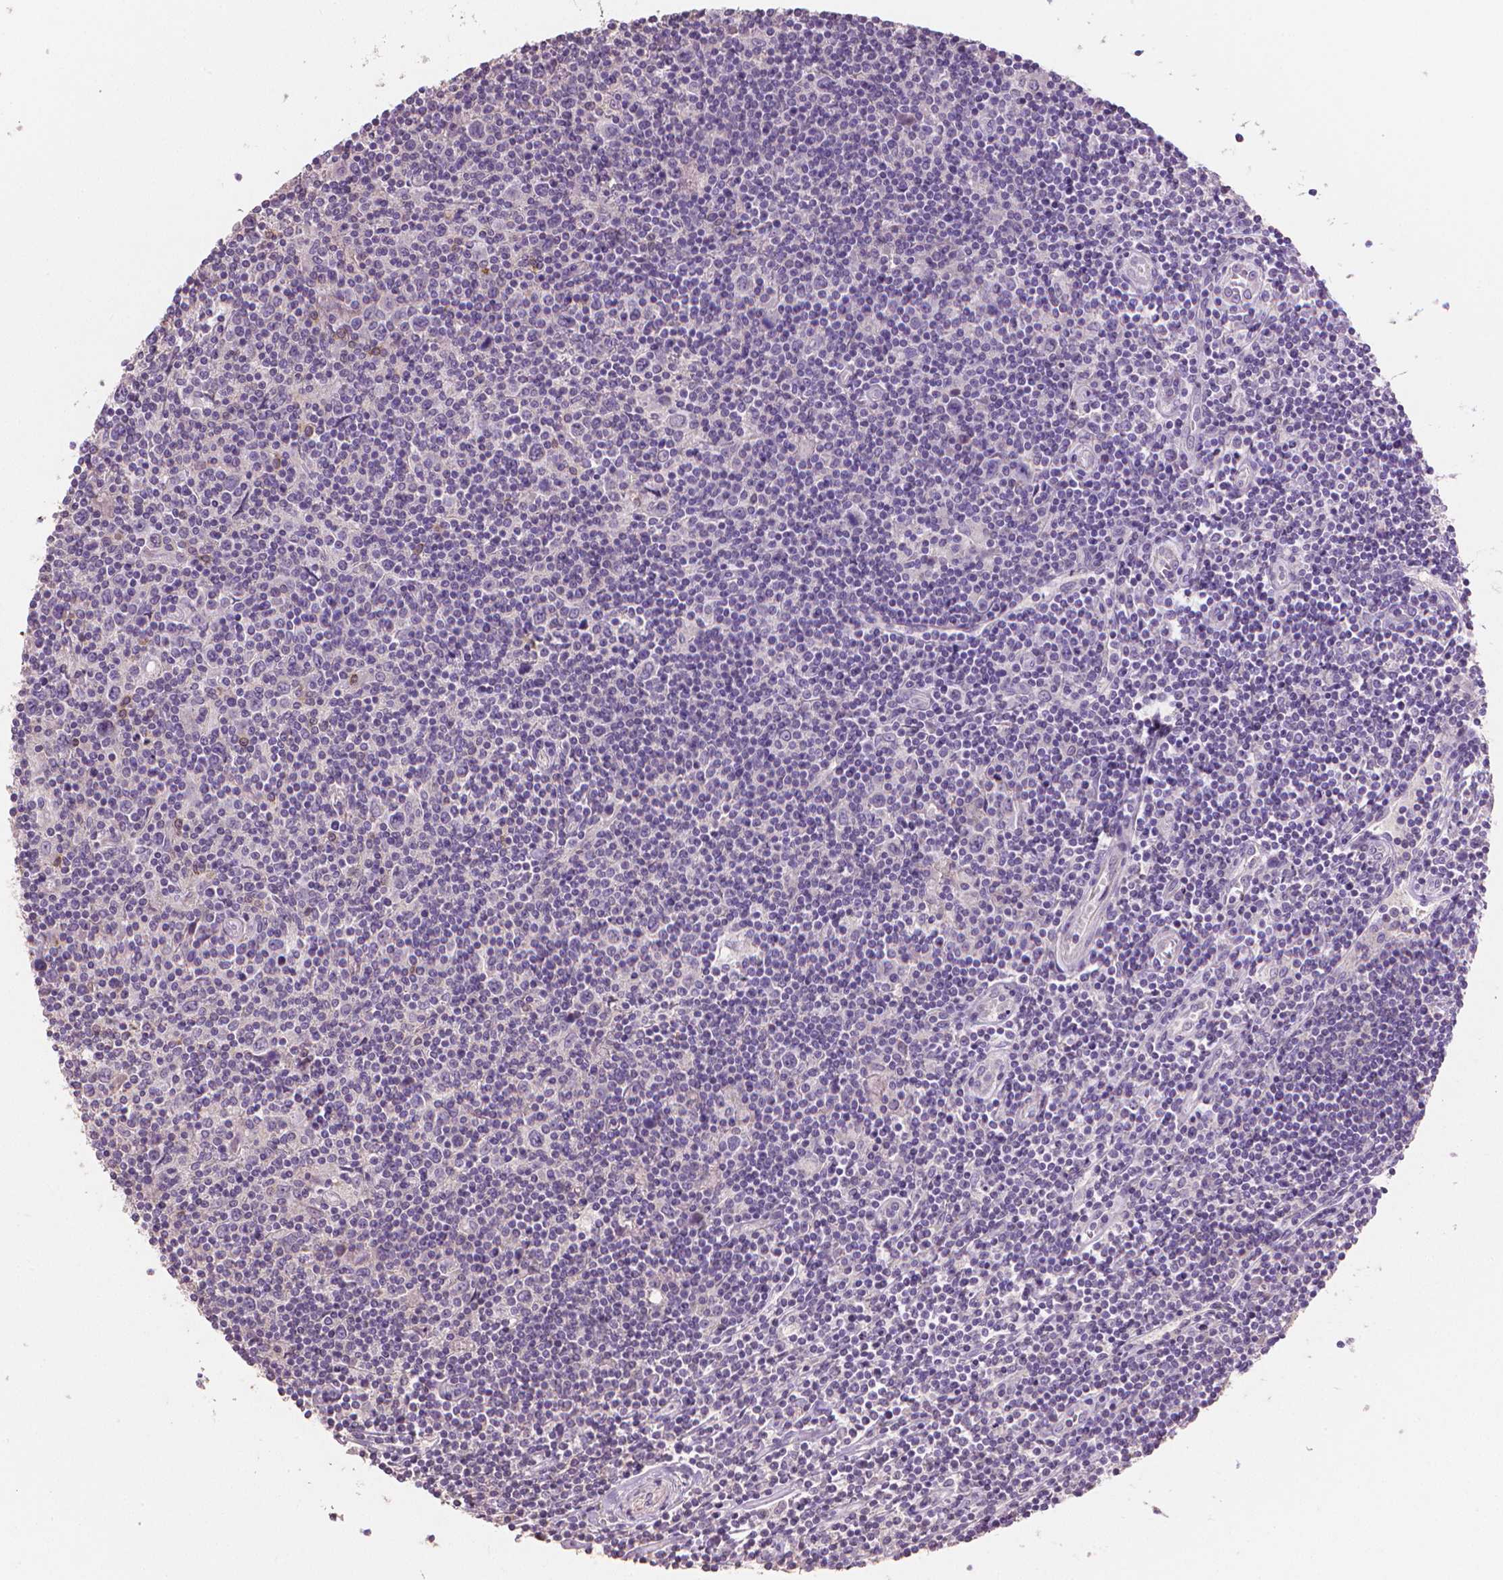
{"staining": {"intensity": "negative", "quantity": "none", "location": "none"}, "tissue": "lymphoma", "cell_type": "Tumor cells", "image_type": "cancer", "snomed": [{"axis": "morphology", "description": "Hodgkin's disease, NOS"}, {"axis": "topography", "description": "Lymph node"}], "caption": "There is no significant expression in tumor cells of lymphoma. (DAB IHC visualized using brightfield microscopy, high magnification).", "gene": "CATIP", "patient": {"sex": "male", "age": 40}}